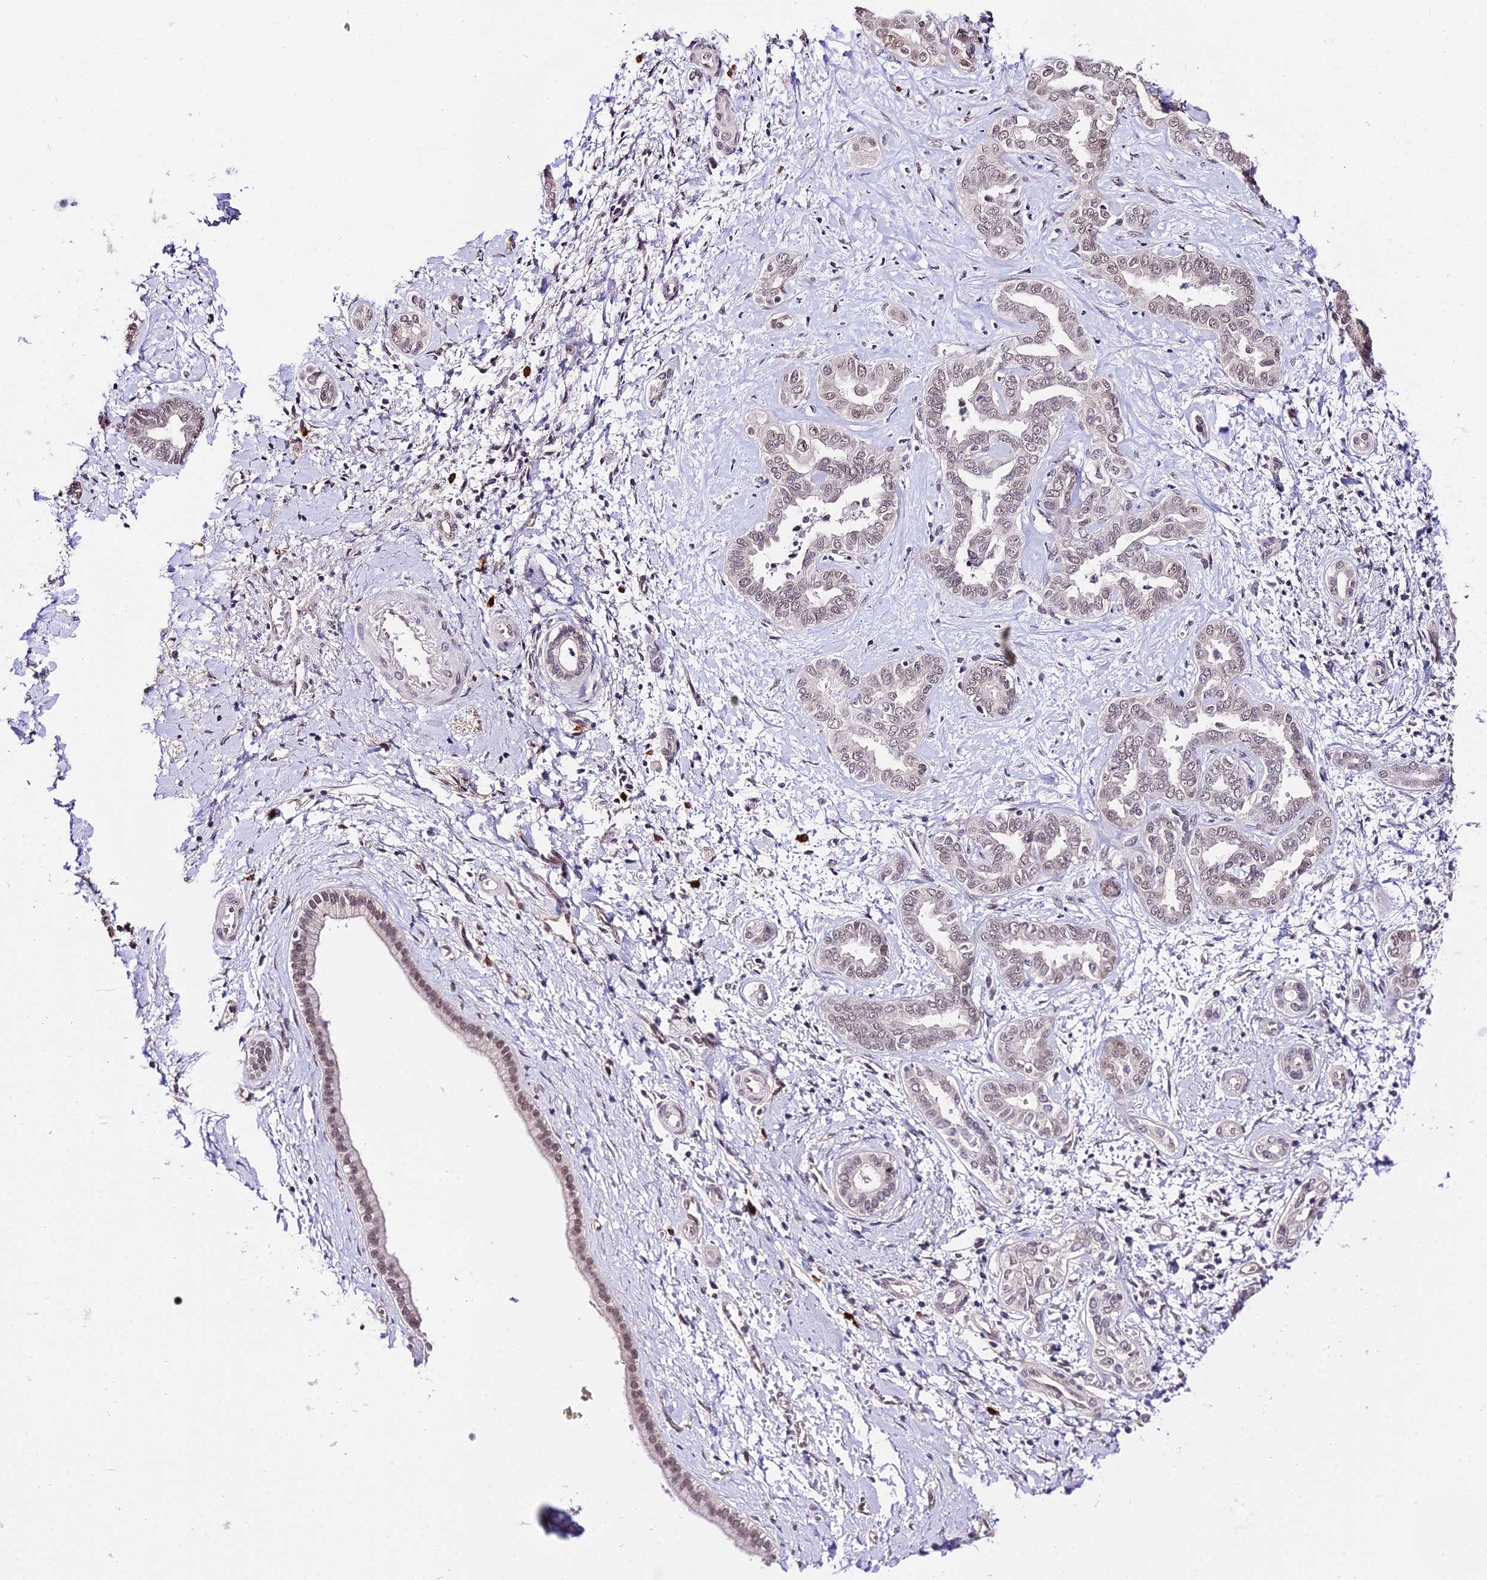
{"staining": {"intensity": "weak", "quantity": "25%-75%", "location": "nuclear"}, "tissue": "liver cancer", "cell_type": "Tumor cells", "image_type": "cancer", "snomed": [{"axis": "morphology", "description": "Cholangiocarcinoma"}, {"axis": "topography", "description": "Liver"}], "caption": "The photomicrograph reveals a brown stain indicating the presence of a protein in the nuclear of tumor cells in liver cancer (cholangiocarcinoma). The staining was performed using DAB, with brown indicating positive protein expression. Nuclei are stained blue with hematoxylin.", "gene": "POLR2I", "patient": {"sex": "female", "age": 77}}